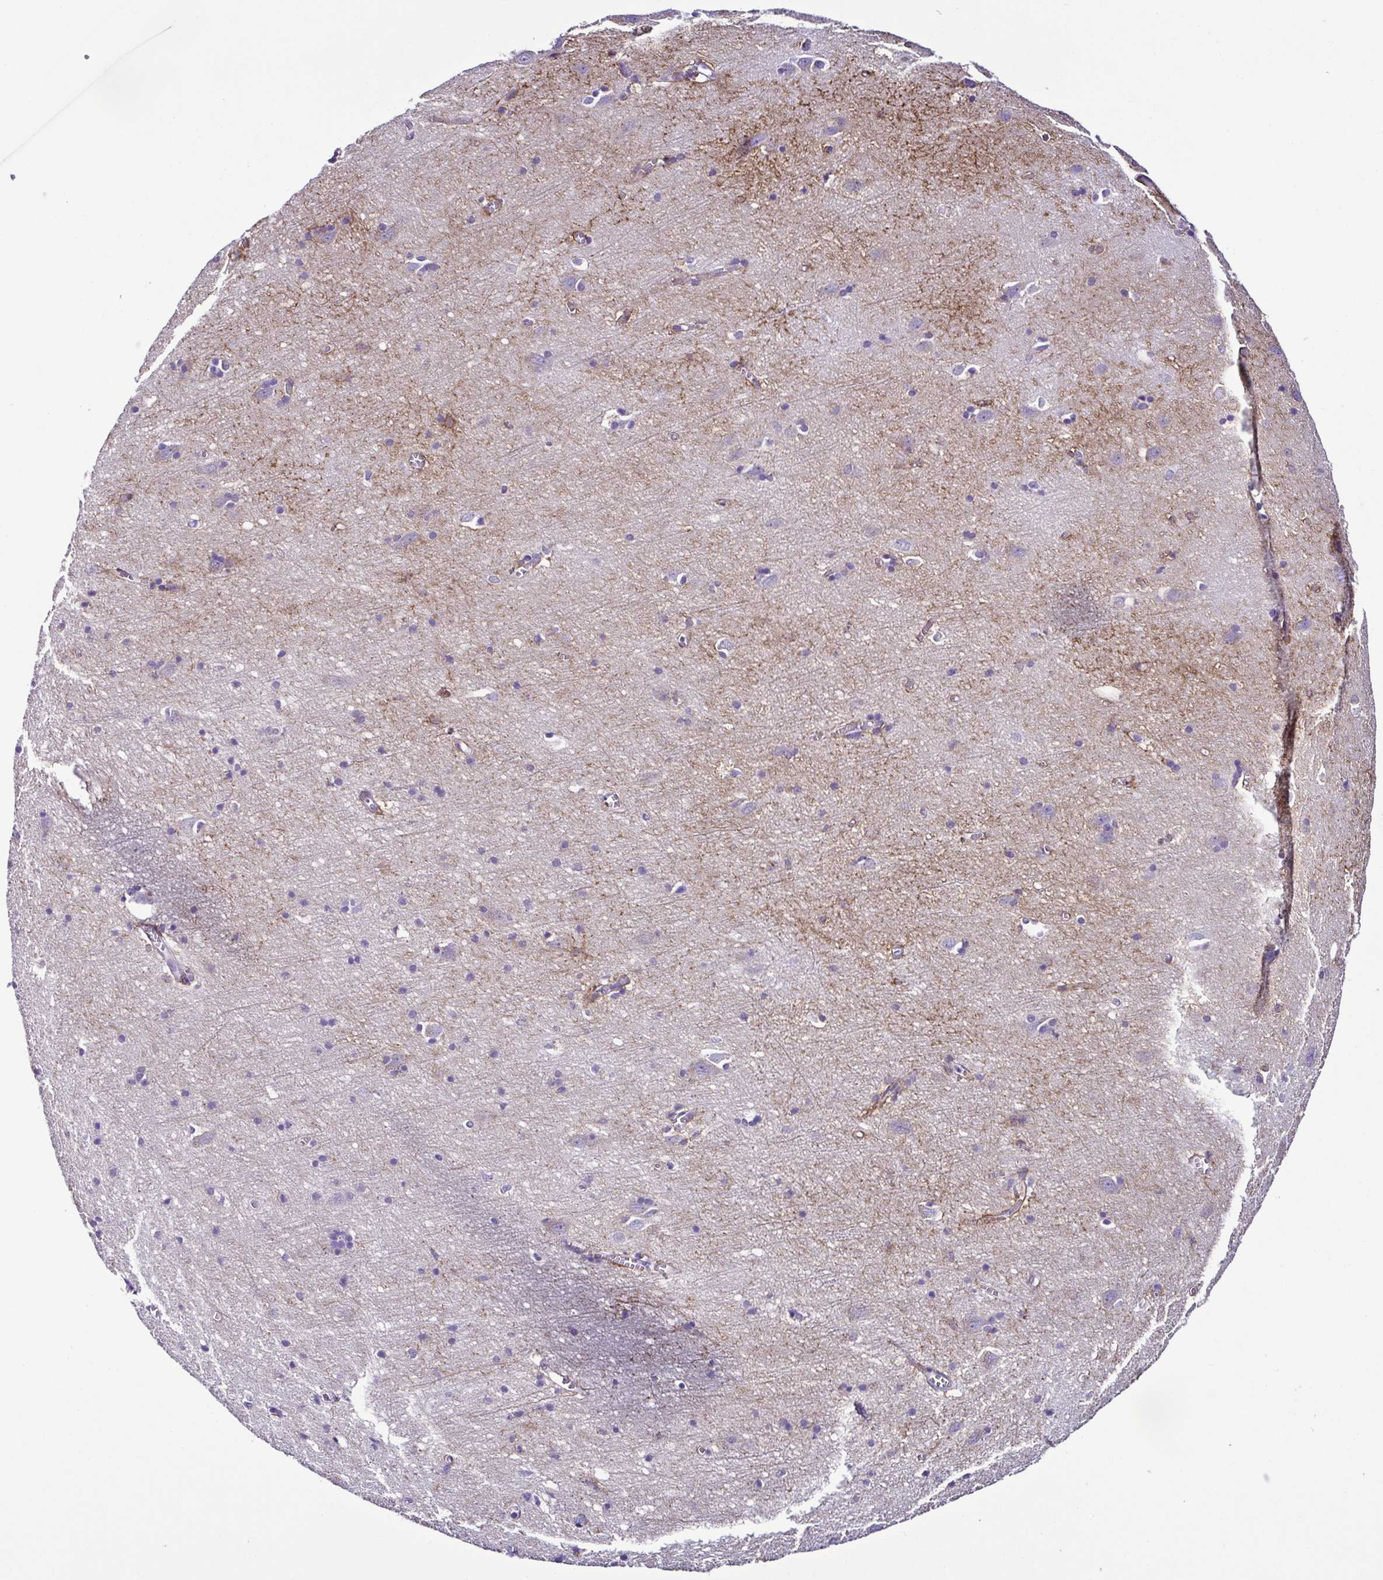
{"staining": {"intensity": "negative", "quantity": "none", "location": "none"}, "tissue": "cerebral cortex", "cell_type": "Endothelial cells", "image_type": "normal", "snomed": [{"axis": "morphology", "description": "Normal tissue, NOS"}, {"axis": "topography", "description": "Cerebral cortex"}], "caption": "This is an immunohistochemistry micrograph of normal cerebral cortex. There is no positivity in endothelial cells.", "gene": "SRL", "patient": {"sex": "male", "age": 70}}